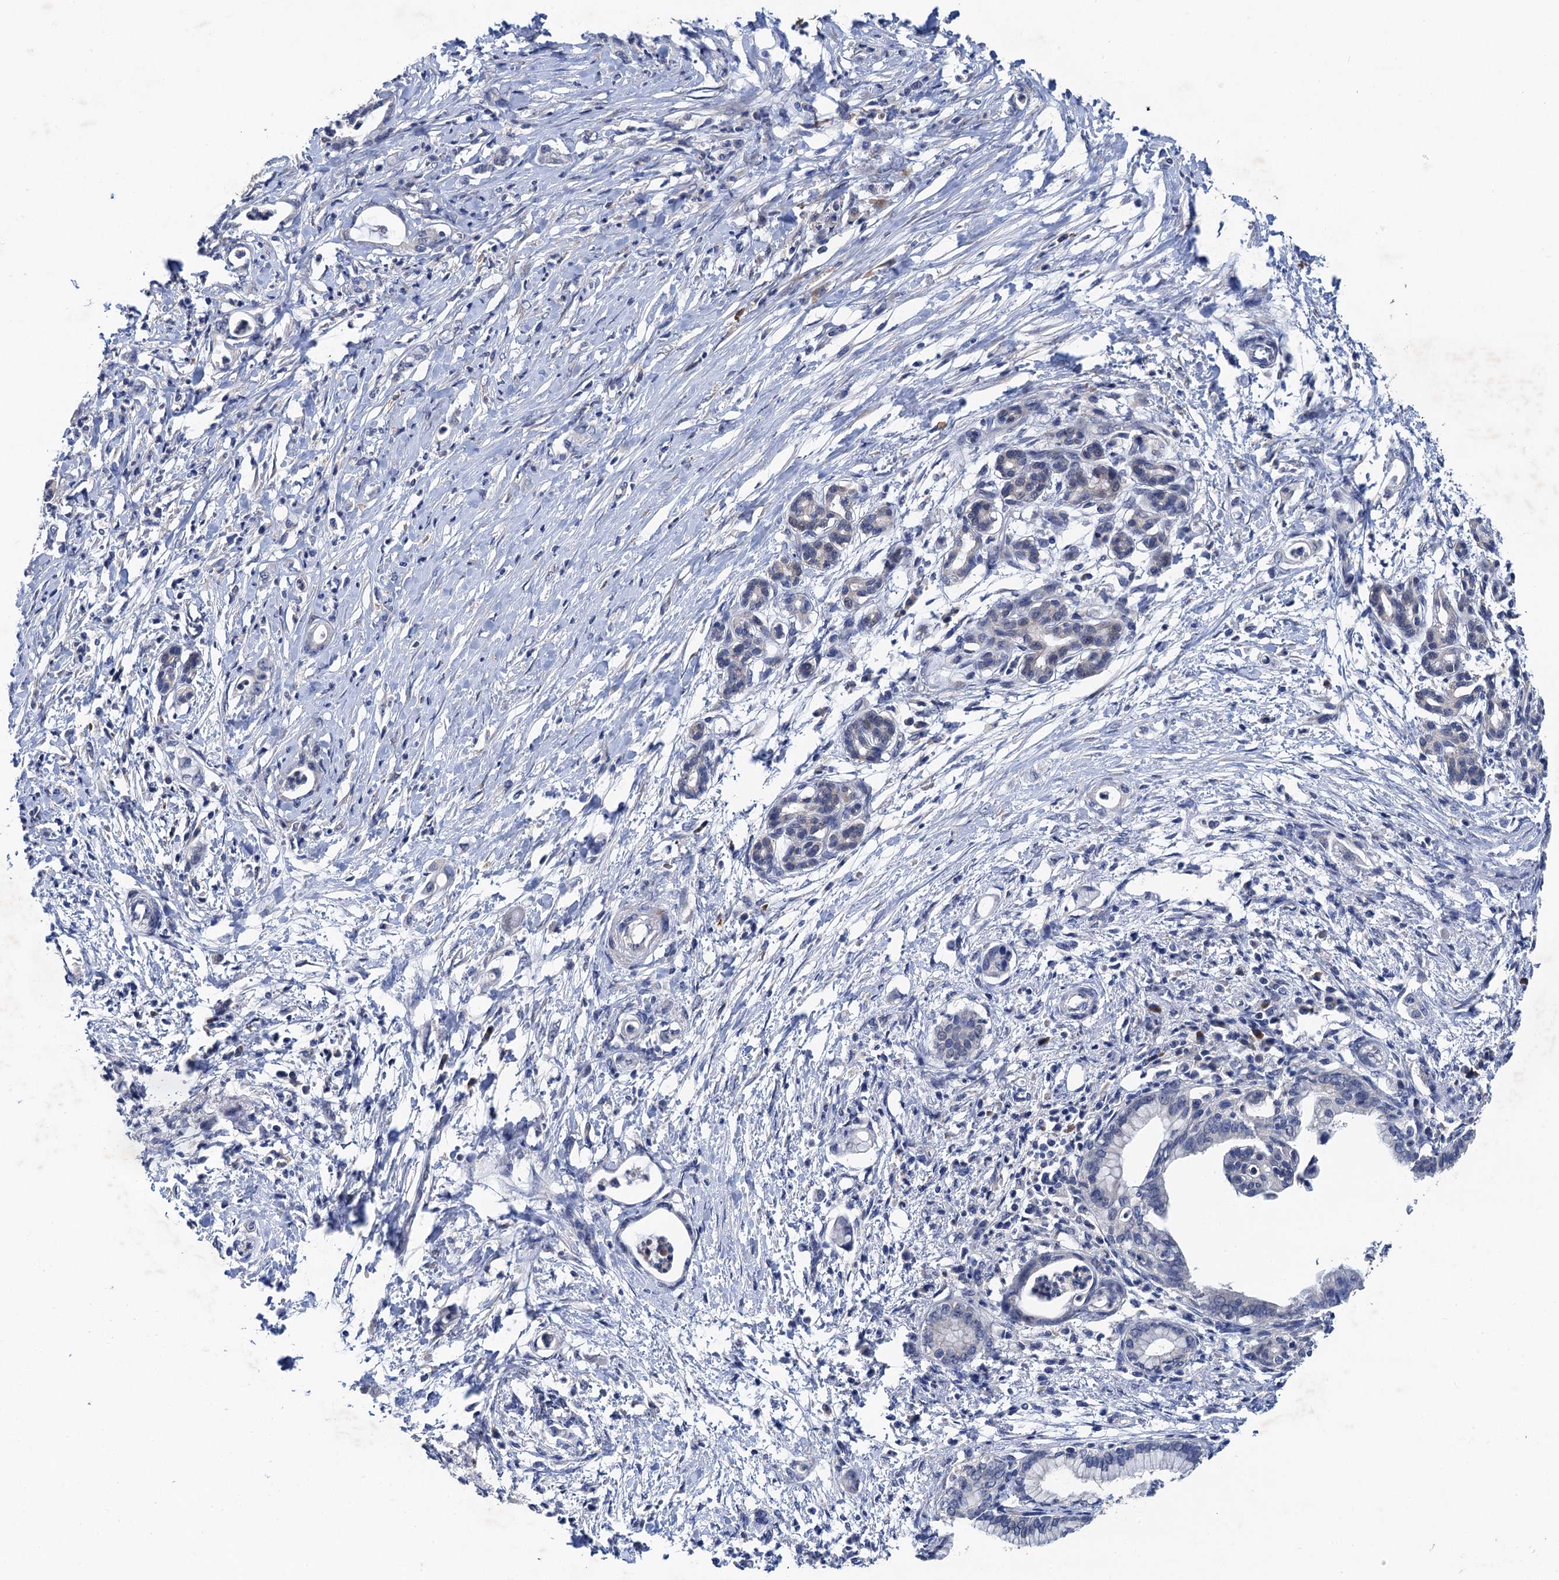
{"staining": {"intensity": "negative", "quantity": "none", "location": "none"}, "tissue": "pancreatic cancer", "cell_type": "Tumor cells", "image_type": "cancer", "snomed": [{"axis": "morphology", "description": "Adenocarcinoma, NOS"}, {"axis": "topography", "description": "Pancreas"}], "caption": "A photomicrograph of human pancreatic cancer is negative for staining in tumor cells. The staining is performed using DAB brown chromogen with nuclei counter-stained in using hematoxylin.", "gene": "TMEM39B", "patient": {"sex": "female", "age": 55}}